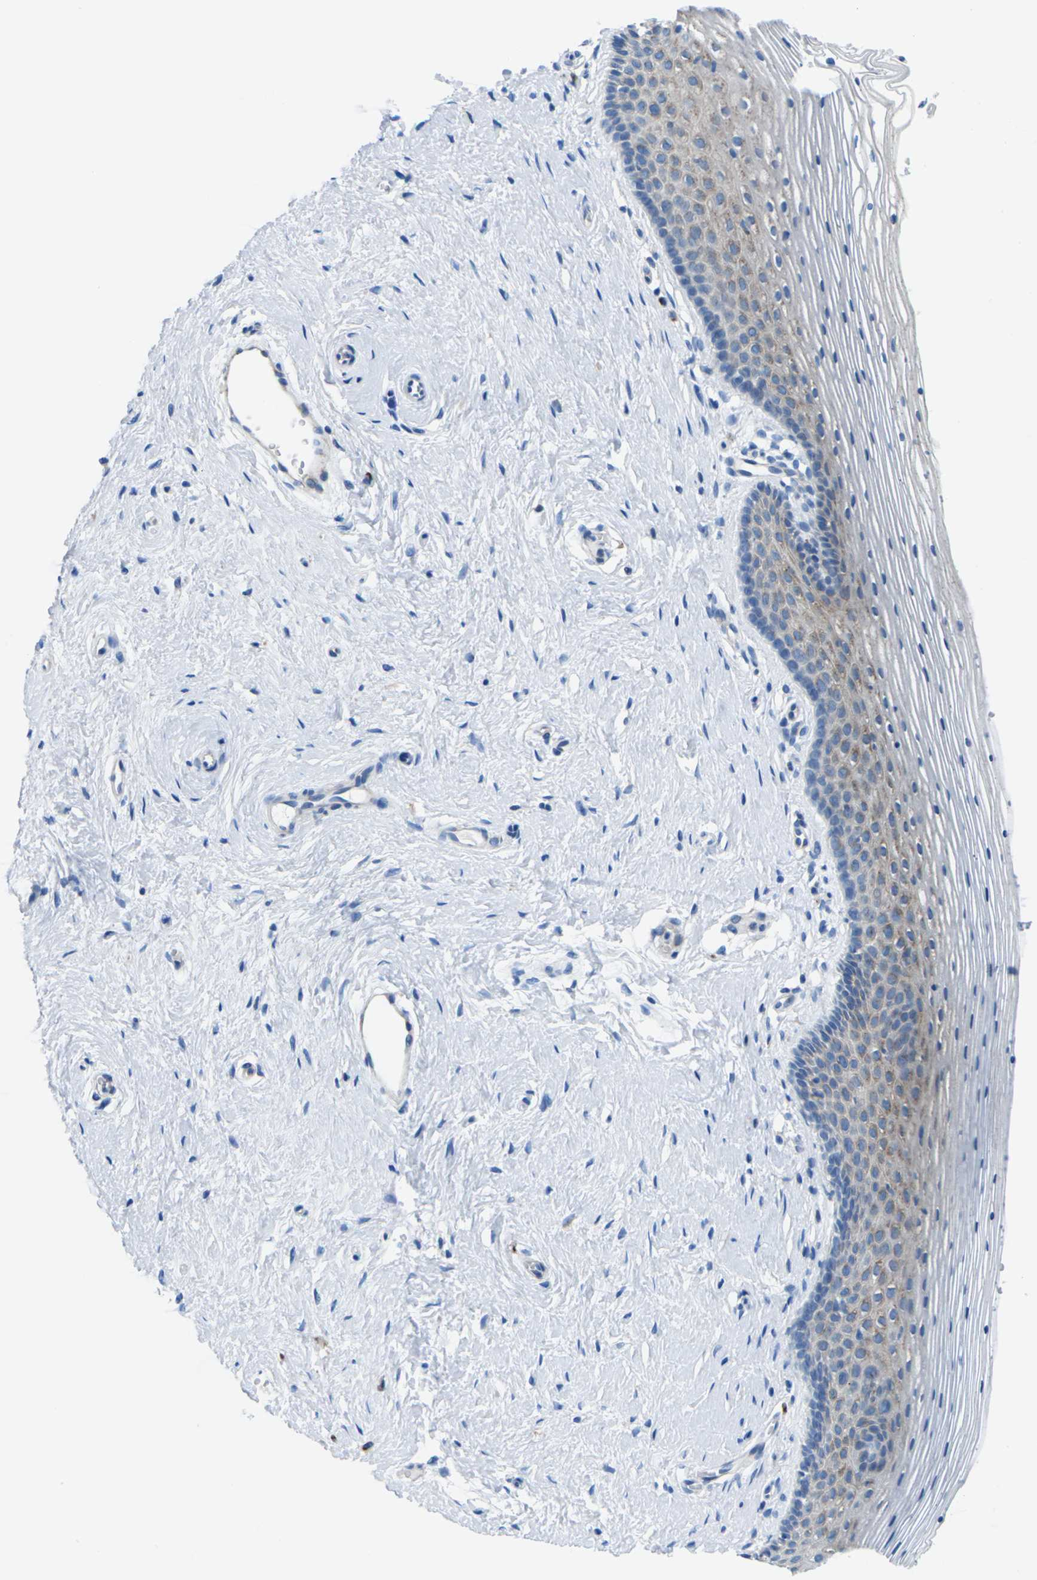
{"staining": {"intensity": "weak", "quantity": "<25%", "location": "cytoplasmic/membranous"}, "tissue": "vagina", "cell_type": "Squamous epithelial cells", "image_type": "normal", "snomed": [{"axis": "morphology", "description": "Normal tissue, NOS"}, {"axis": "topography", "description": "Vagina"}], "caption": "Immunohistochemistry (IHC) micrograph of unremarkable human vagina stained for a protein (brown), which demonstrates no expression in squamous epithelial cells. The staining was performed using DAB (3,3'-diaminobenzidine) to visualize the protein expression in brown, while the nuclei were stained in blue with hematoxylin (Magnification: 20x).", "gene": "SYNGR2", "patient": {"sex": "female", "age": 32}}